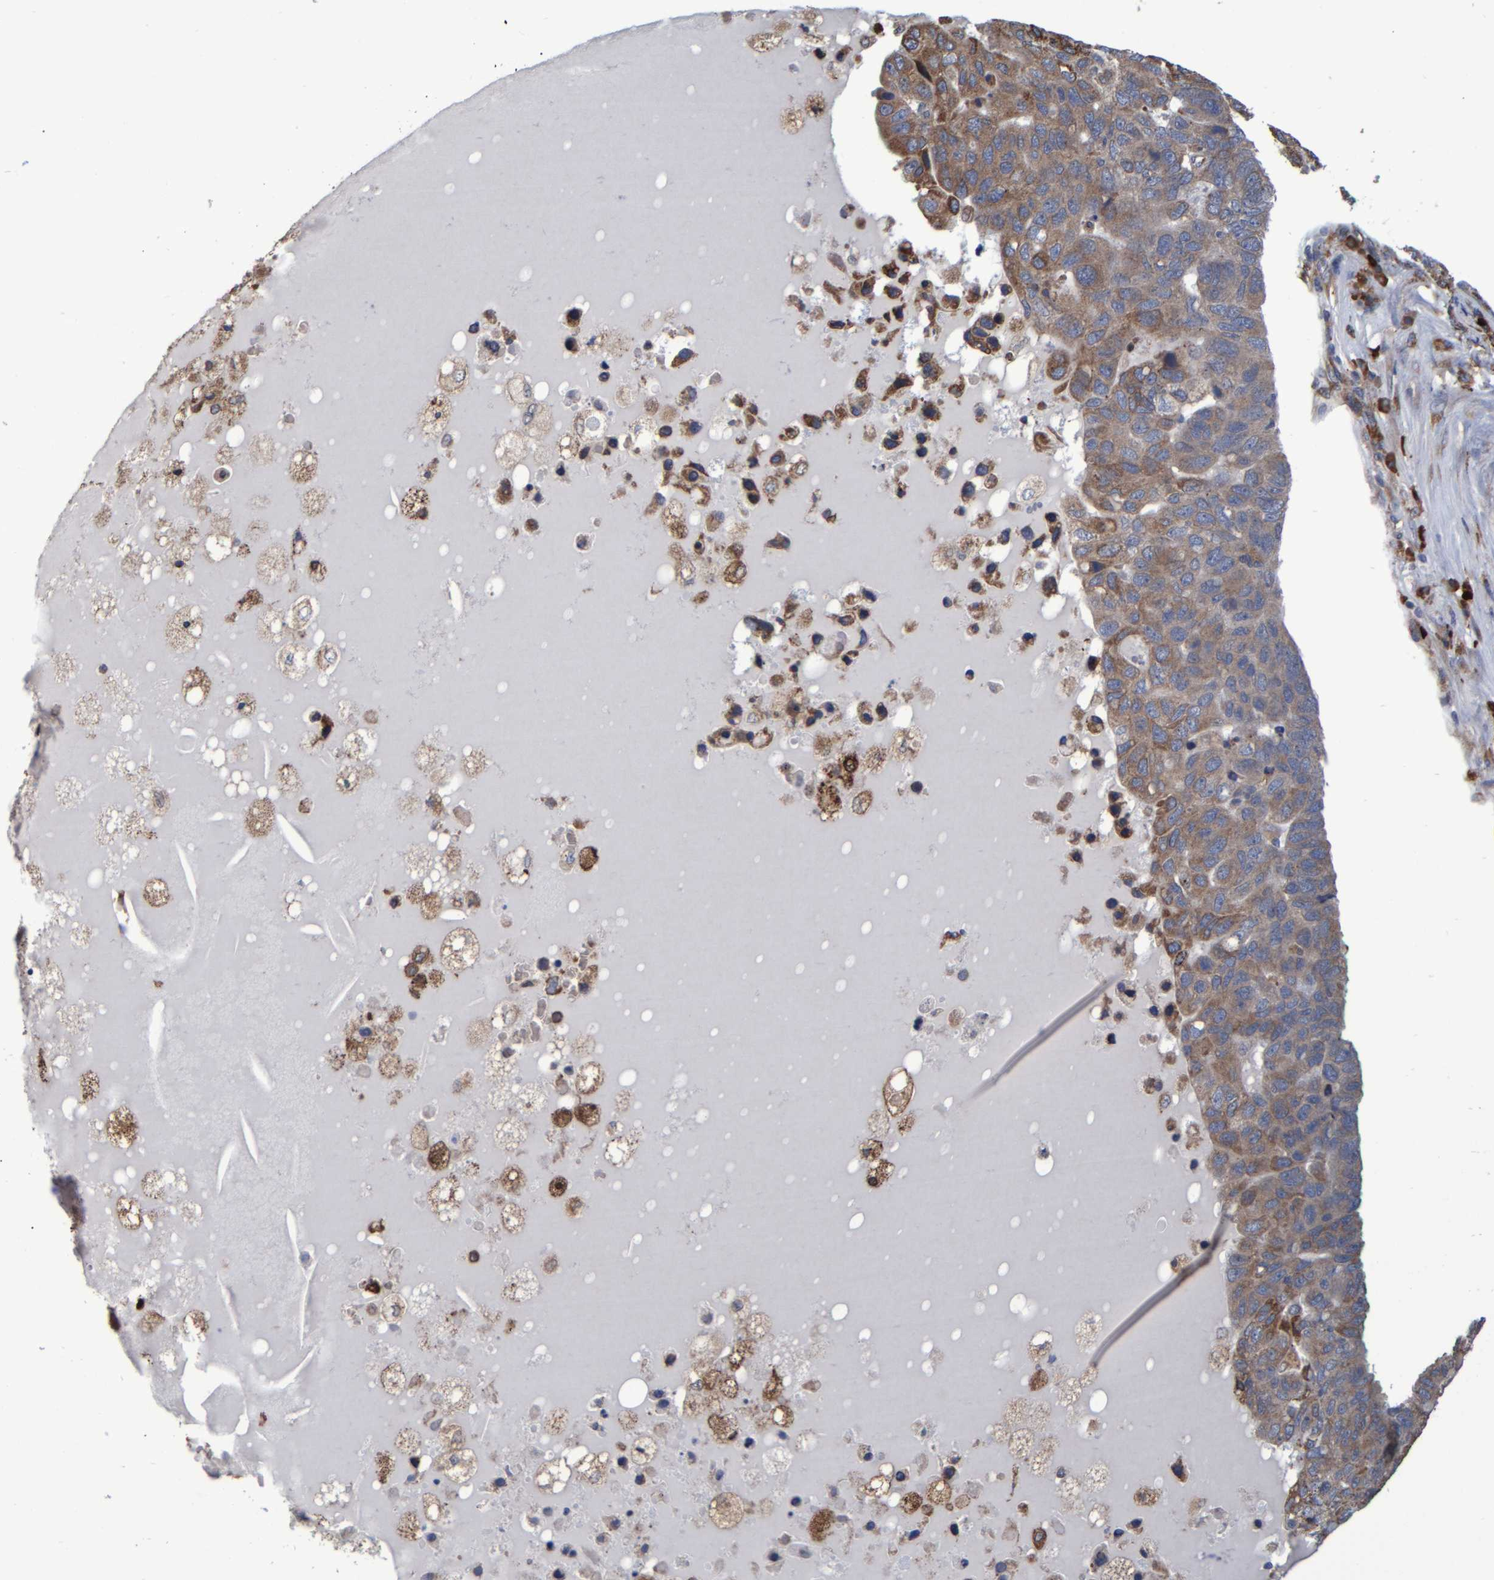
{"staining": {"intensity": "moderate", "quantity": ">75%", "location": "cytoplasmic/membranous"}, "tissue": "pancreatic cancer", "cell_type": "Tumor cells", "image_type": "cancer", "snomed": [{"axis": "morphology", "description": "Adenocarcinoma, NOS"}, {"axis": "topography", "description": "Pancreas"}], "caption": "Immunohistochemistry (IHC) of human pancreatic cancer (adenocarcinoma) displays medium levels of moderate cytoplasmic/membranous positivity in about >75% of tumor cells.", "gene": "SPAG5", "patient": {"sex": "female", "age": 61}}